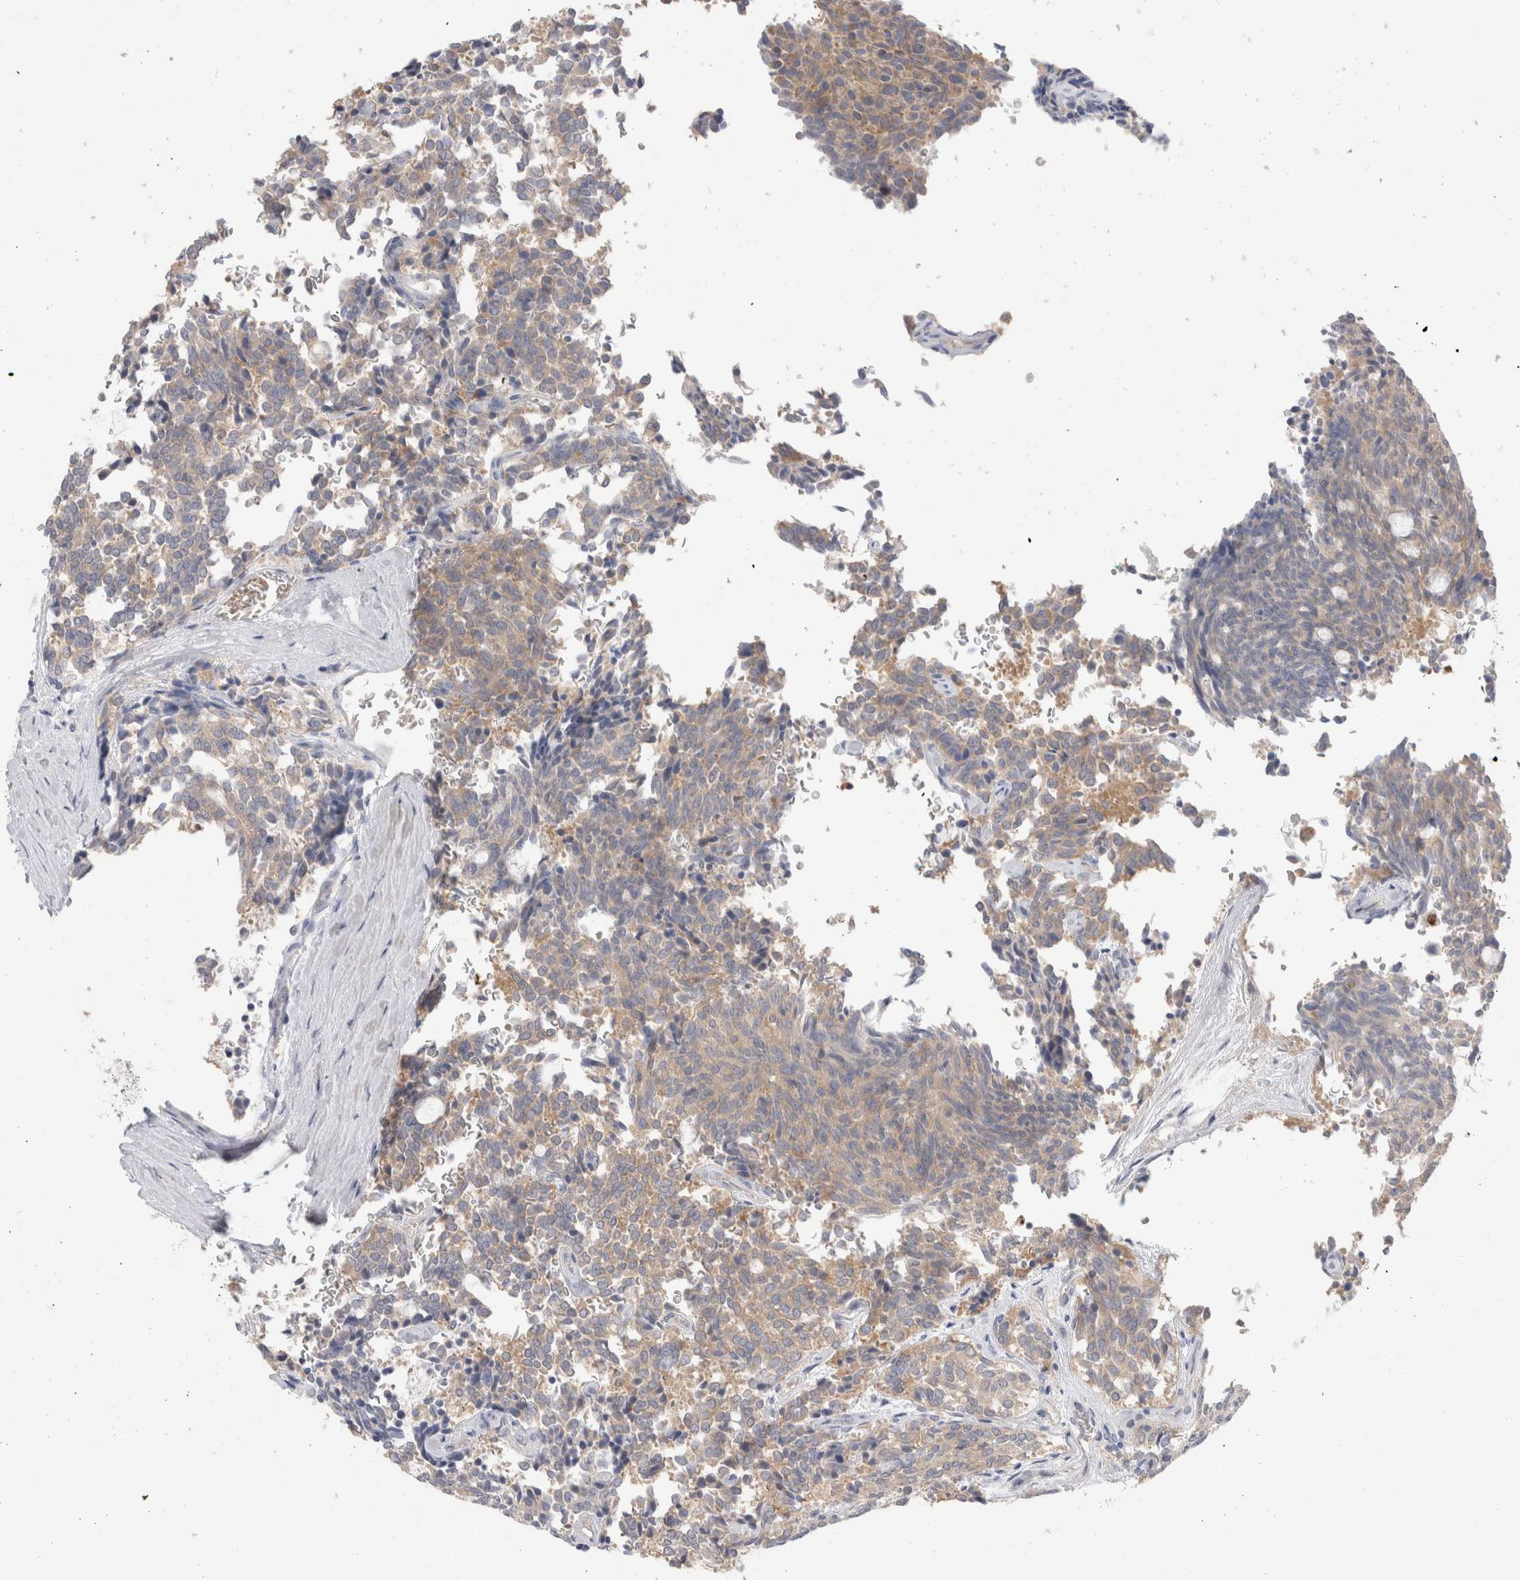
{"staining": {"intensity": "weak", "quantity": ">75%", "location": "cytoplasmic/membranous"}, "tissue": "carcinoid", "cell_type": "Tumor cells", "image_type": "cancer", "snomed": [{"axis": "morphology", "description": "Carcinoid, malignant, NOS"}, {"axis": "topography", "description": "Pancreas"}], "caption": "Malignant carcinoid stained for a protein reveals weak cytoplasmic/membranous positivity in tumor cells. (DAB IHC, brown staining for protein, blue staining for nuclei).", "gene": "NDOR1", "patient": {"sex": "female", "age": 54}}